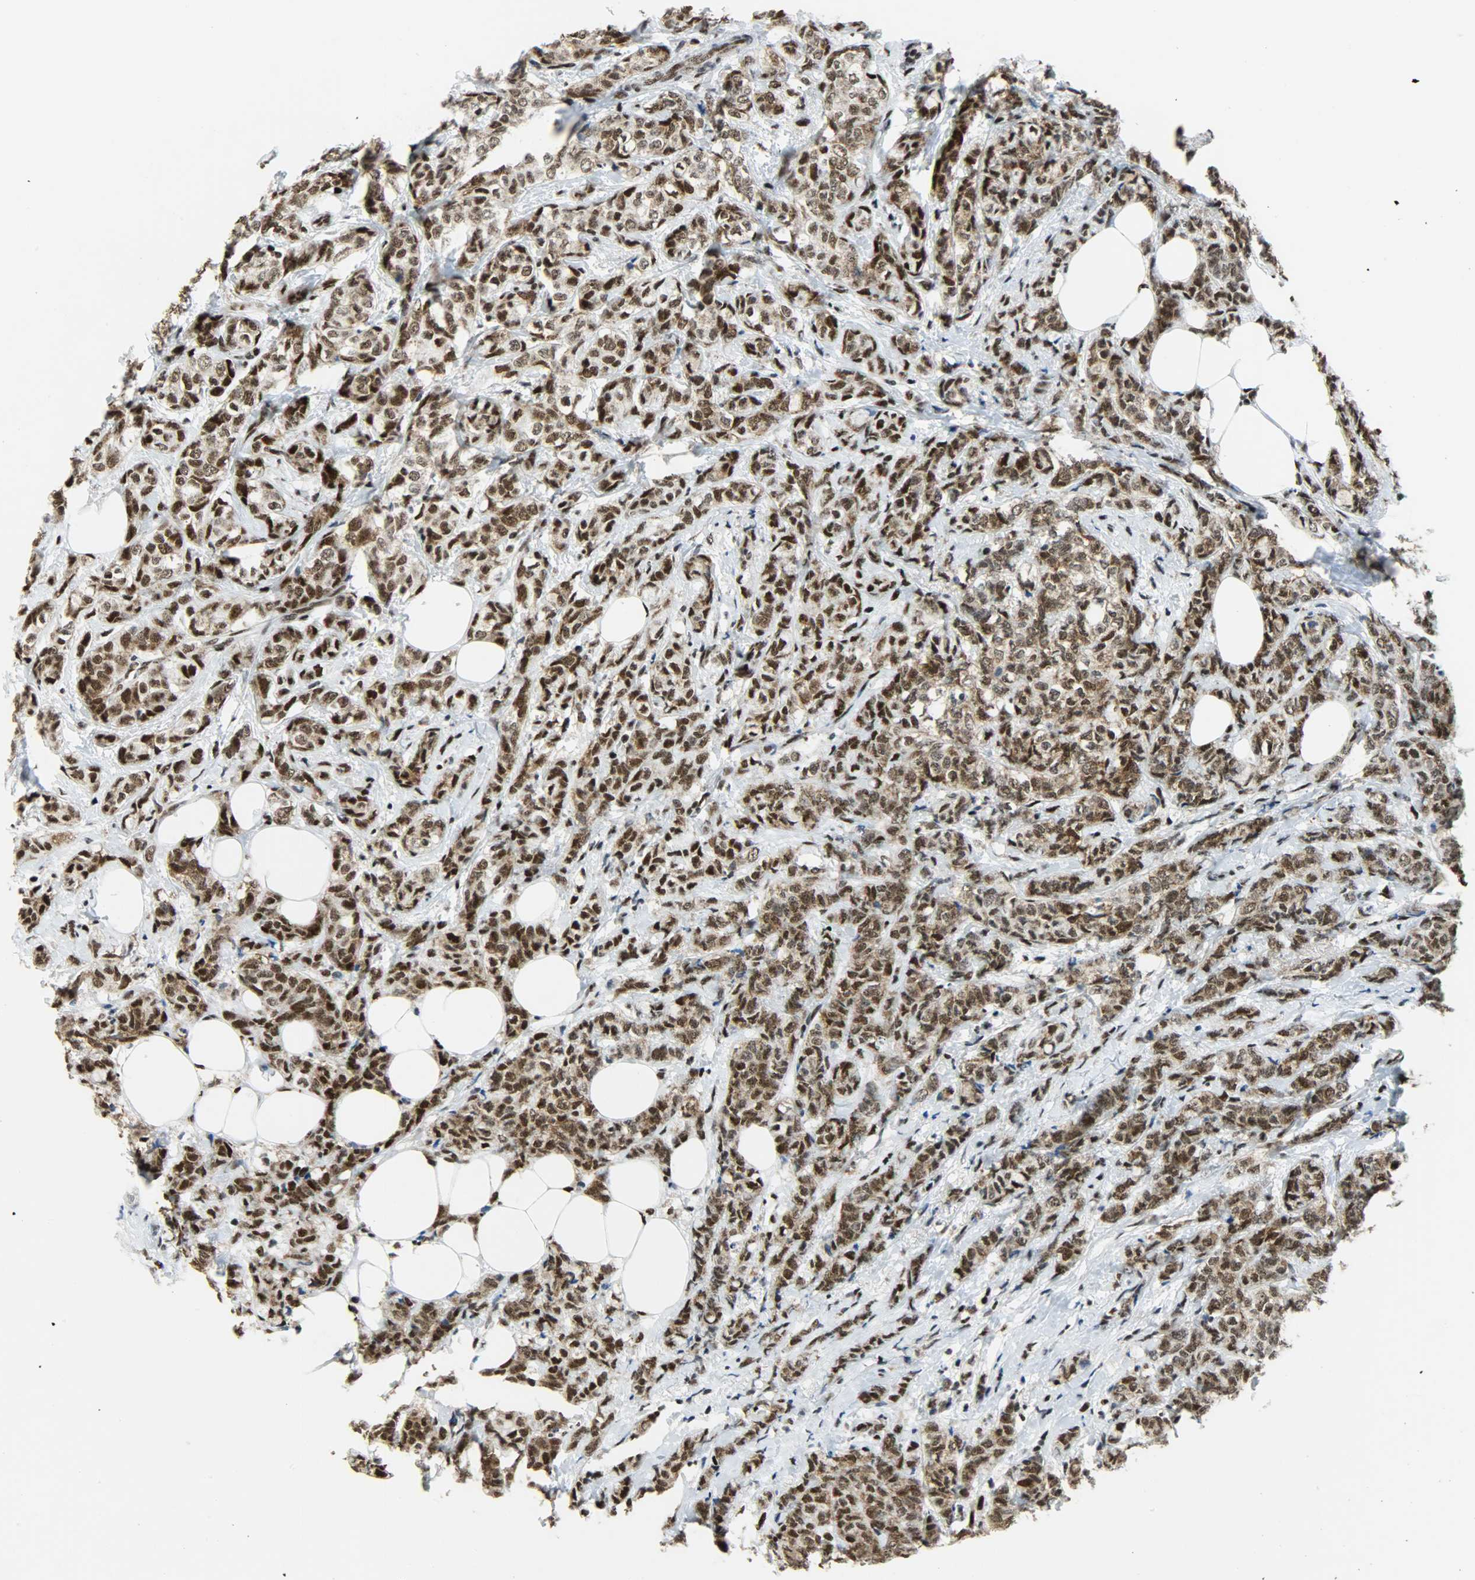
{"staining": {"intensity": "strong", "quantity": ">75%", "location": "cytoplasmic/membranous,nuclear"}, "tissue": "breast cancer", "cell_type": "Tumor cells", "image_type": "cancer", "snomed": [{"axis": "morphology", "description": "Lobular carcinoma"}, {"axis": "topography", "description": "Breast"}], "caption": "Approximately >75% of tumor cells in human breast lobular carcinoma show strong cytoplasmic/membranous and nuclear protein positivity as visualized by brown immunohistochemical staining.", "gene": "SSB", "patient": {"sex": "female", "age": 60}}